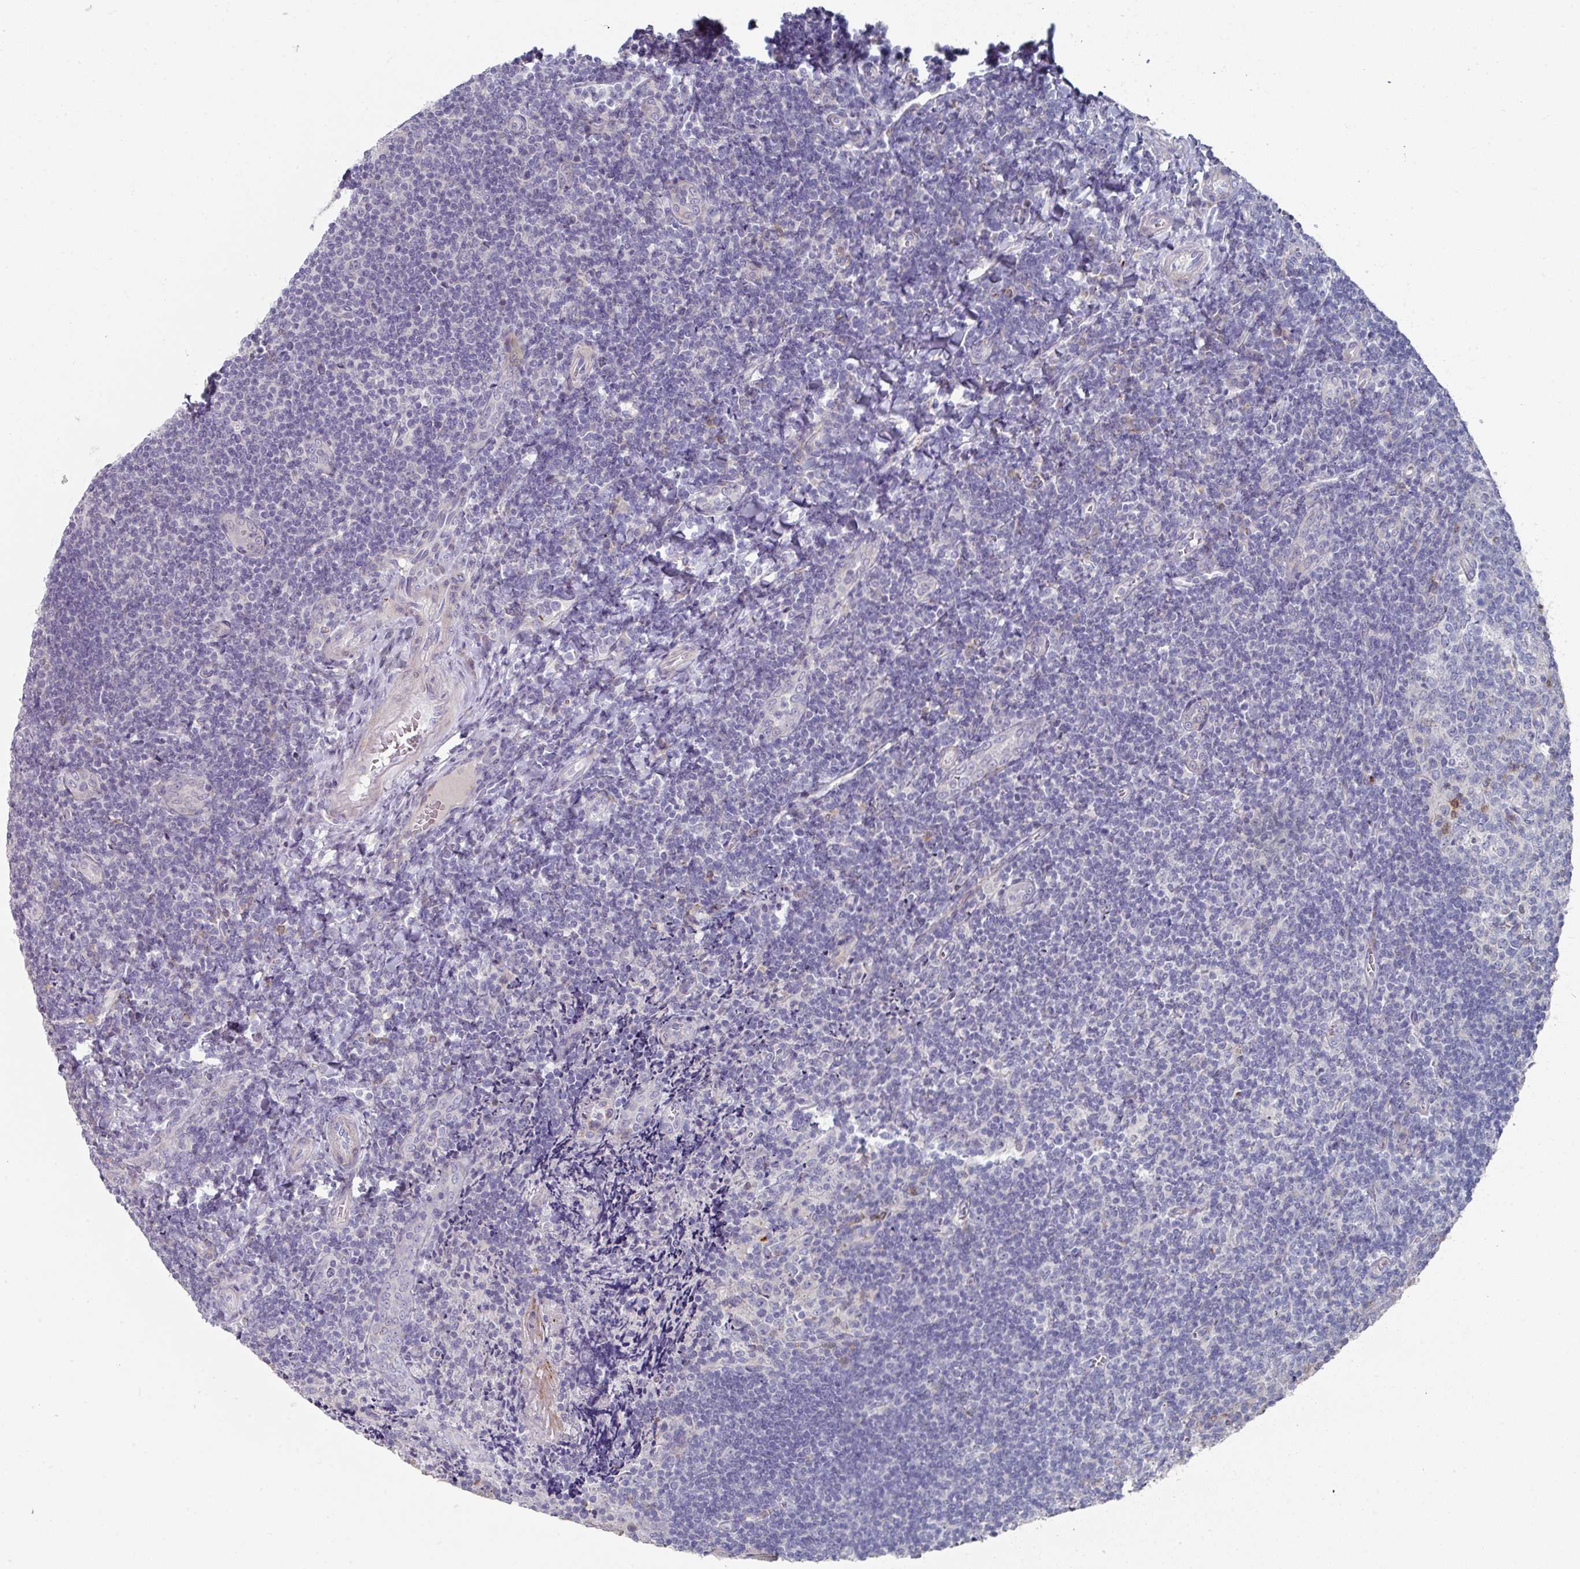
{"staining": {"intensity": "negative", "quantity": "none", "location": "none"}, "tissue": "tonsil", "cell_type": "Germinal center cells", "image_type": "normal", "snomed": [{"axis": "morphology", "description": "Normal tissue, NOS"}, {"axis": "topography", "description": "Tonsil"}], "caption": "Image shows no significant protein positivity in germinal center cells of unremarkable tonsil. (Immunohistochemistry, brightfield microscopy, high magnification).", "gene": "NT5C1A", "patient": {"sex": "male", "age": 17}}